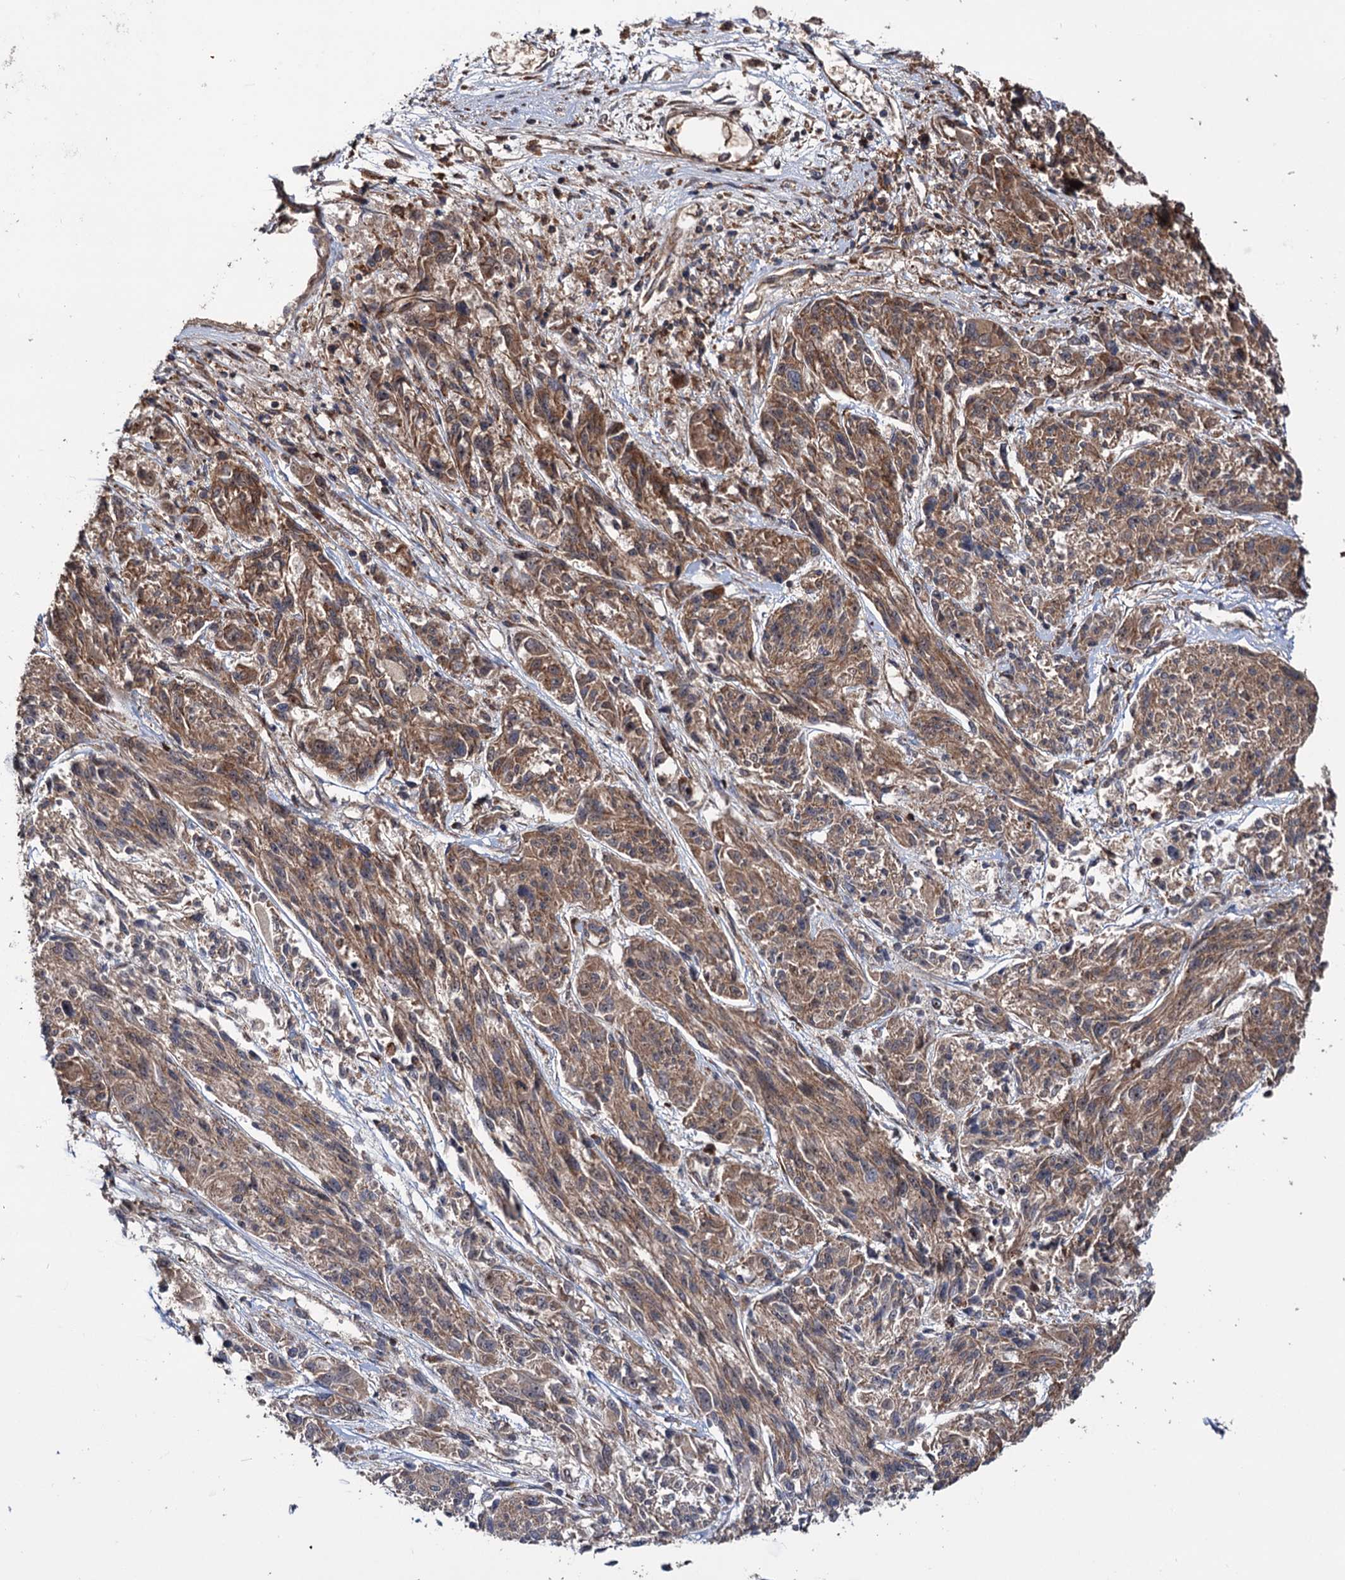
{"staining": {"intensity": "moderate", "quantity": ">75%", "location": "cytoplasmic/membranous"}, "tissue": "melanoma", "cell_type": "Tumor cells", "image_type": "cancer", "snomed": [{"axis": "morphology", "description": "Malignant melanoma, NOS"}, {"axis": "topography", "description": "Skin"}], "caption": "Immunohistochemical staining of human melanoma reveals medium levels of moderate cytoplasmic/membranous protein positivity in about >75% of tumor cells.", "gene": "RNF111", "patient": {"sex": "male", "age": 53}}